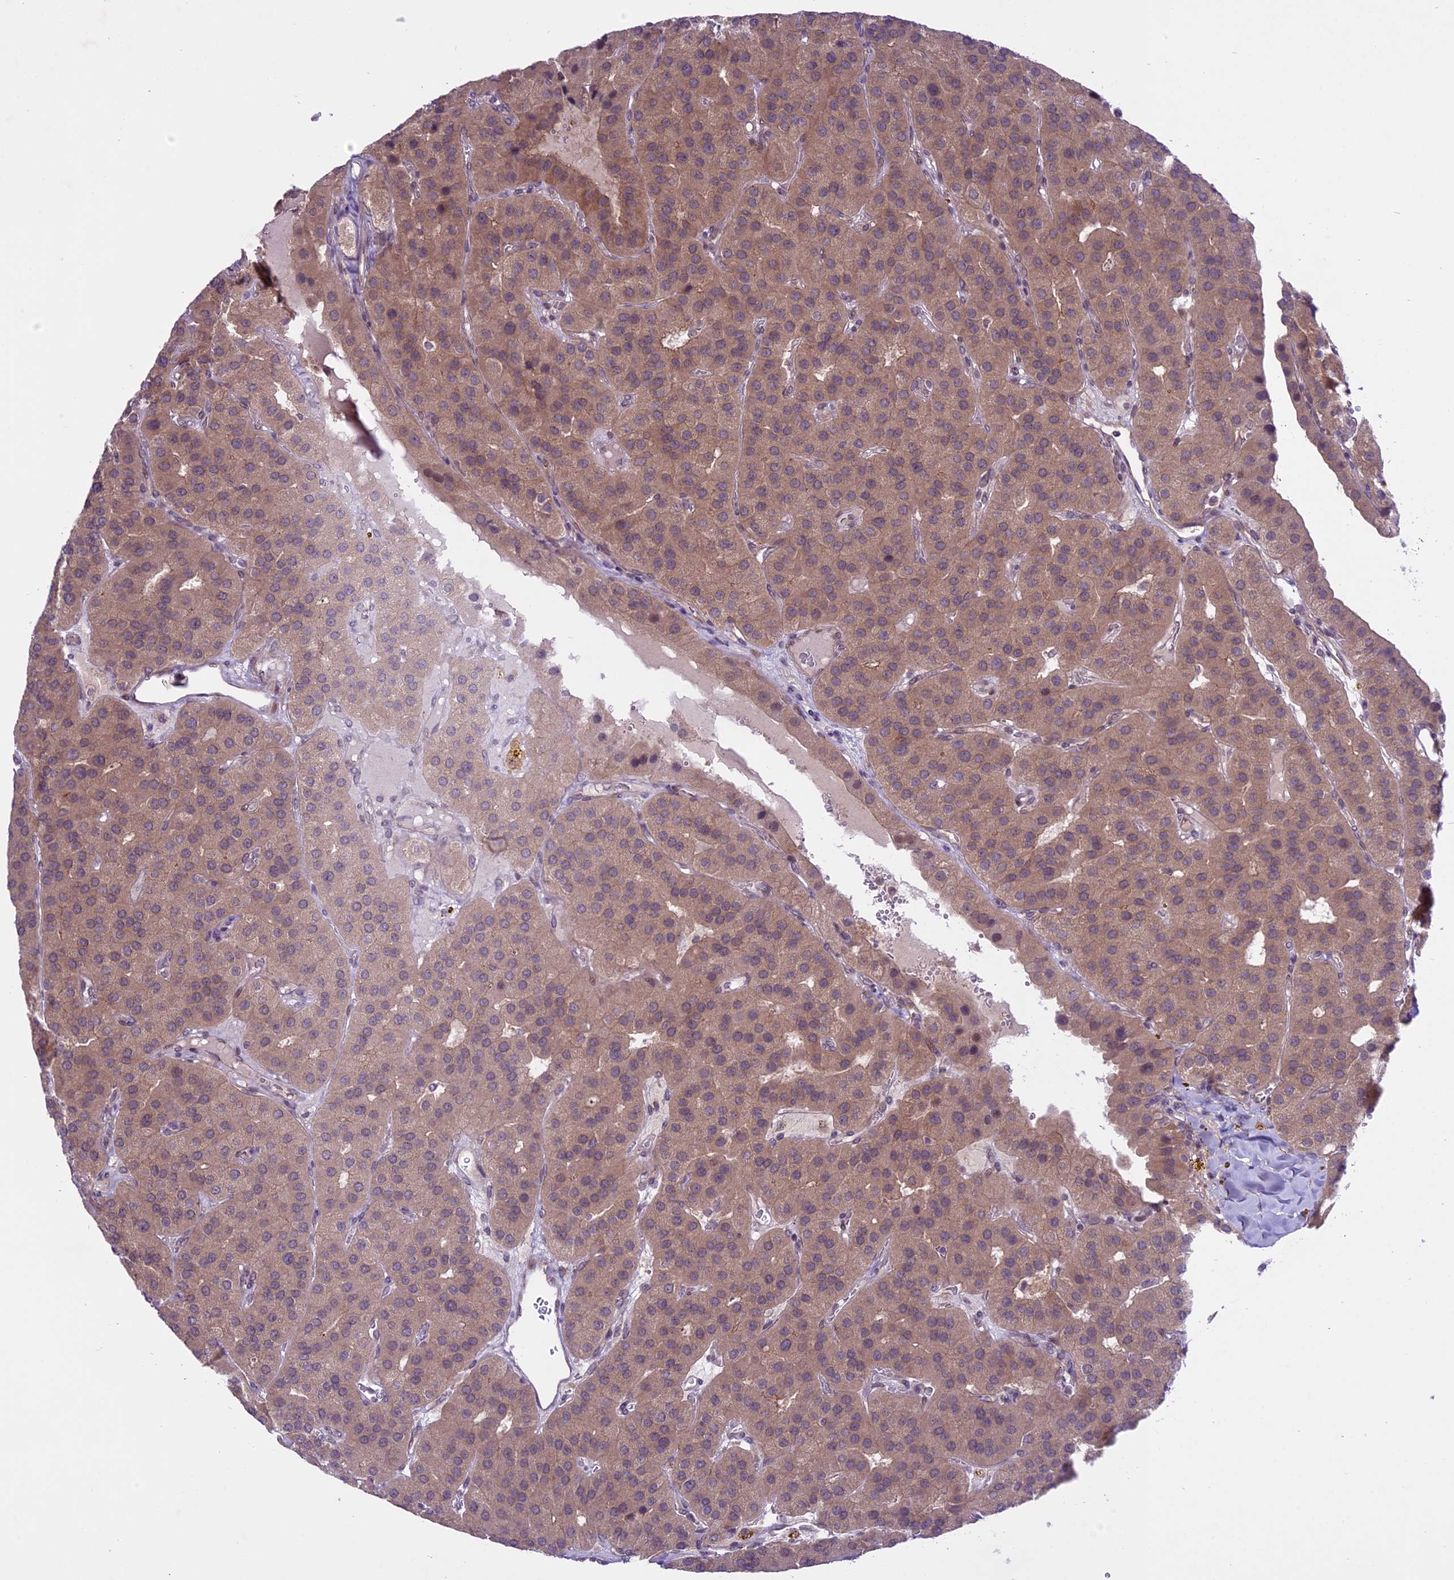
{"staining": {"intensity": "moderate", "quantity": ">75%", "location": "cytoplasmic/membranous"}, "tissue": "parathyroid gland", "cell_type": "Glandular cells", "image_type": "normal", "snomed": [{"axis": "morphology", "description": "Normal tissue, NOS"}, {"axis": "morphology", "description": "Adenoma, NOS"}, {"axis": "topography", "description": "Parathyroid gland"}], "caption": "Immunohistochemistry of unremarkable parathyroid gland displays medium levels of moderate cytoplasmic/membranous staining in approximately >75% of glandular cells.", "gene": "SPRED1", "patient": {"sex": "female", "age": 86}}